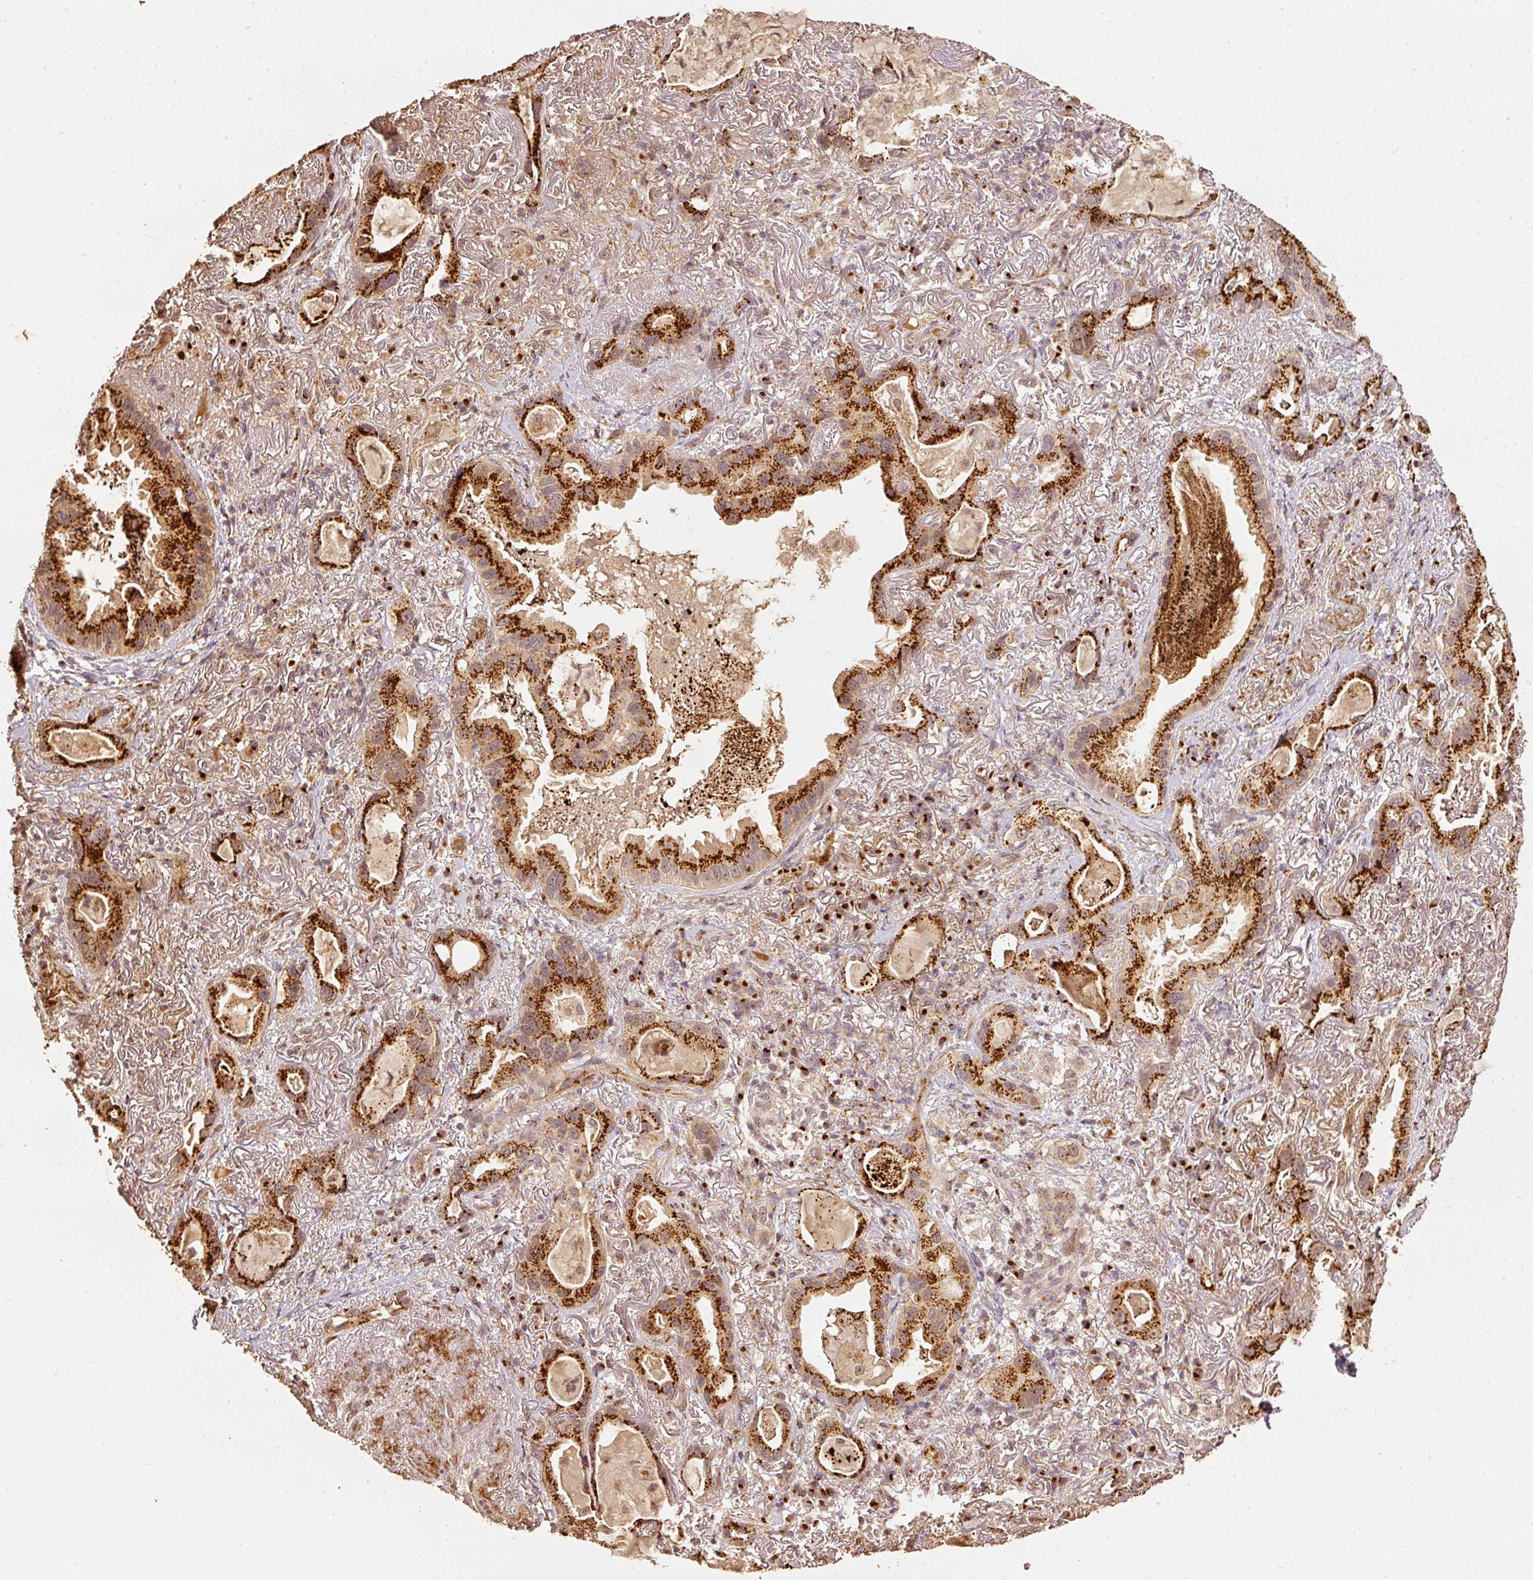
{"staining": {"intensity": "strong", "quantity": ">75%", "location": "cytoplasmic/membranous"}, "tissue": "lung cancer", "cell_type": "Tumor cells", "image_type": "cancer", "snomed": [{"axis": "morphology", "description": "Adenocarcinoma, NOS"}, {"axis": "topography", "description": "Lung"}], "caption": "Brown immunohistochemical staining in lung adenocarcinoma exhibits strong cytoplasmic/membranous positivity in approximately >75% of tumor cells.", "gene": "FUT8", "patient": {"sex": "female", "age": 69}}